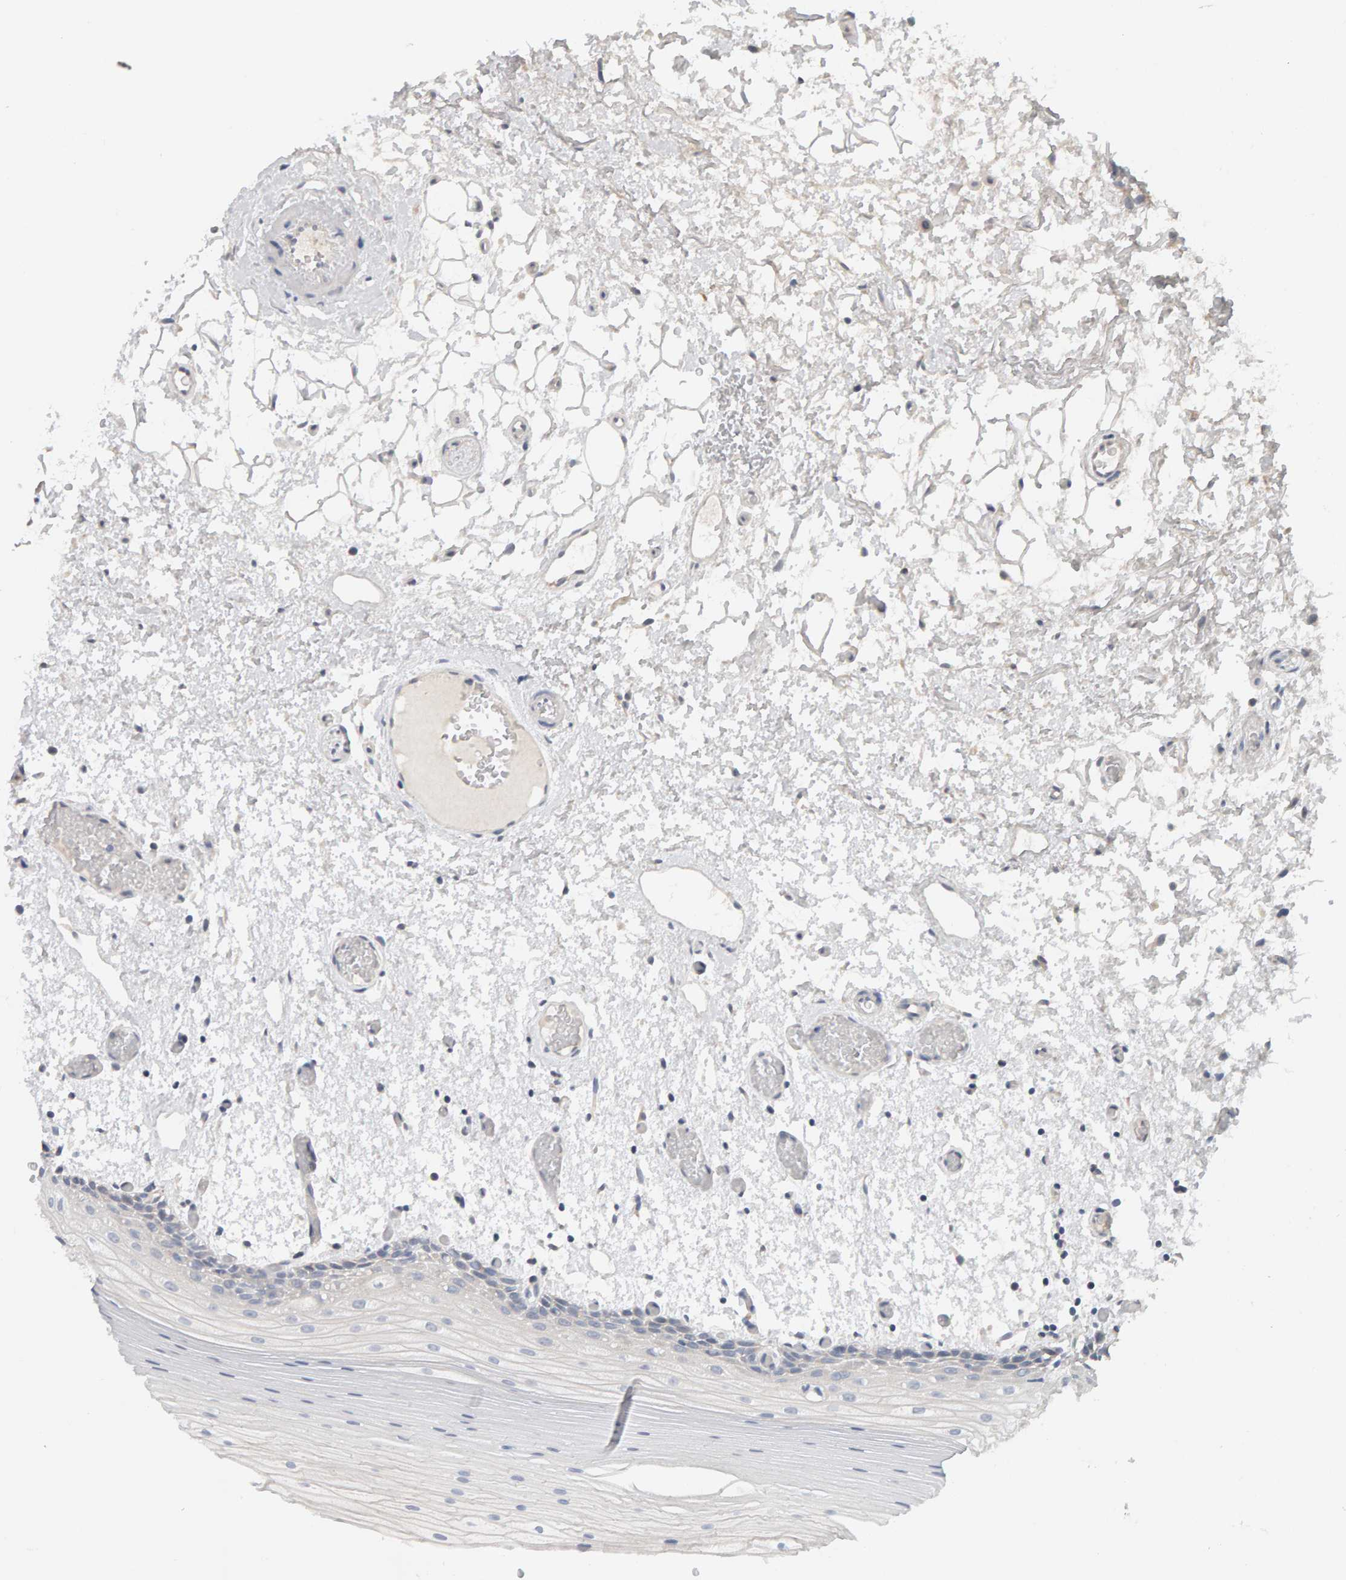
{"staining": {"intensity": "negative", "quantity": "none", "location": "none"}, "tissue": "oral mucosa", "cell_type": "Squamous epithelial cells", "image_type": "normal", "snomed": [{"axis": "morphology", "description": "Normal tissue, NOS"}, {"axis": "topography", "description": "Oral tissue"}], "caption": "High power microscopy photomicrograph of an IHC micrograph of unremarkable oral mucosa, revealing no significant staining in squamous epithelial cells.", "gene": "GFUS", "patient": {"sex": "male", "age": 52}}